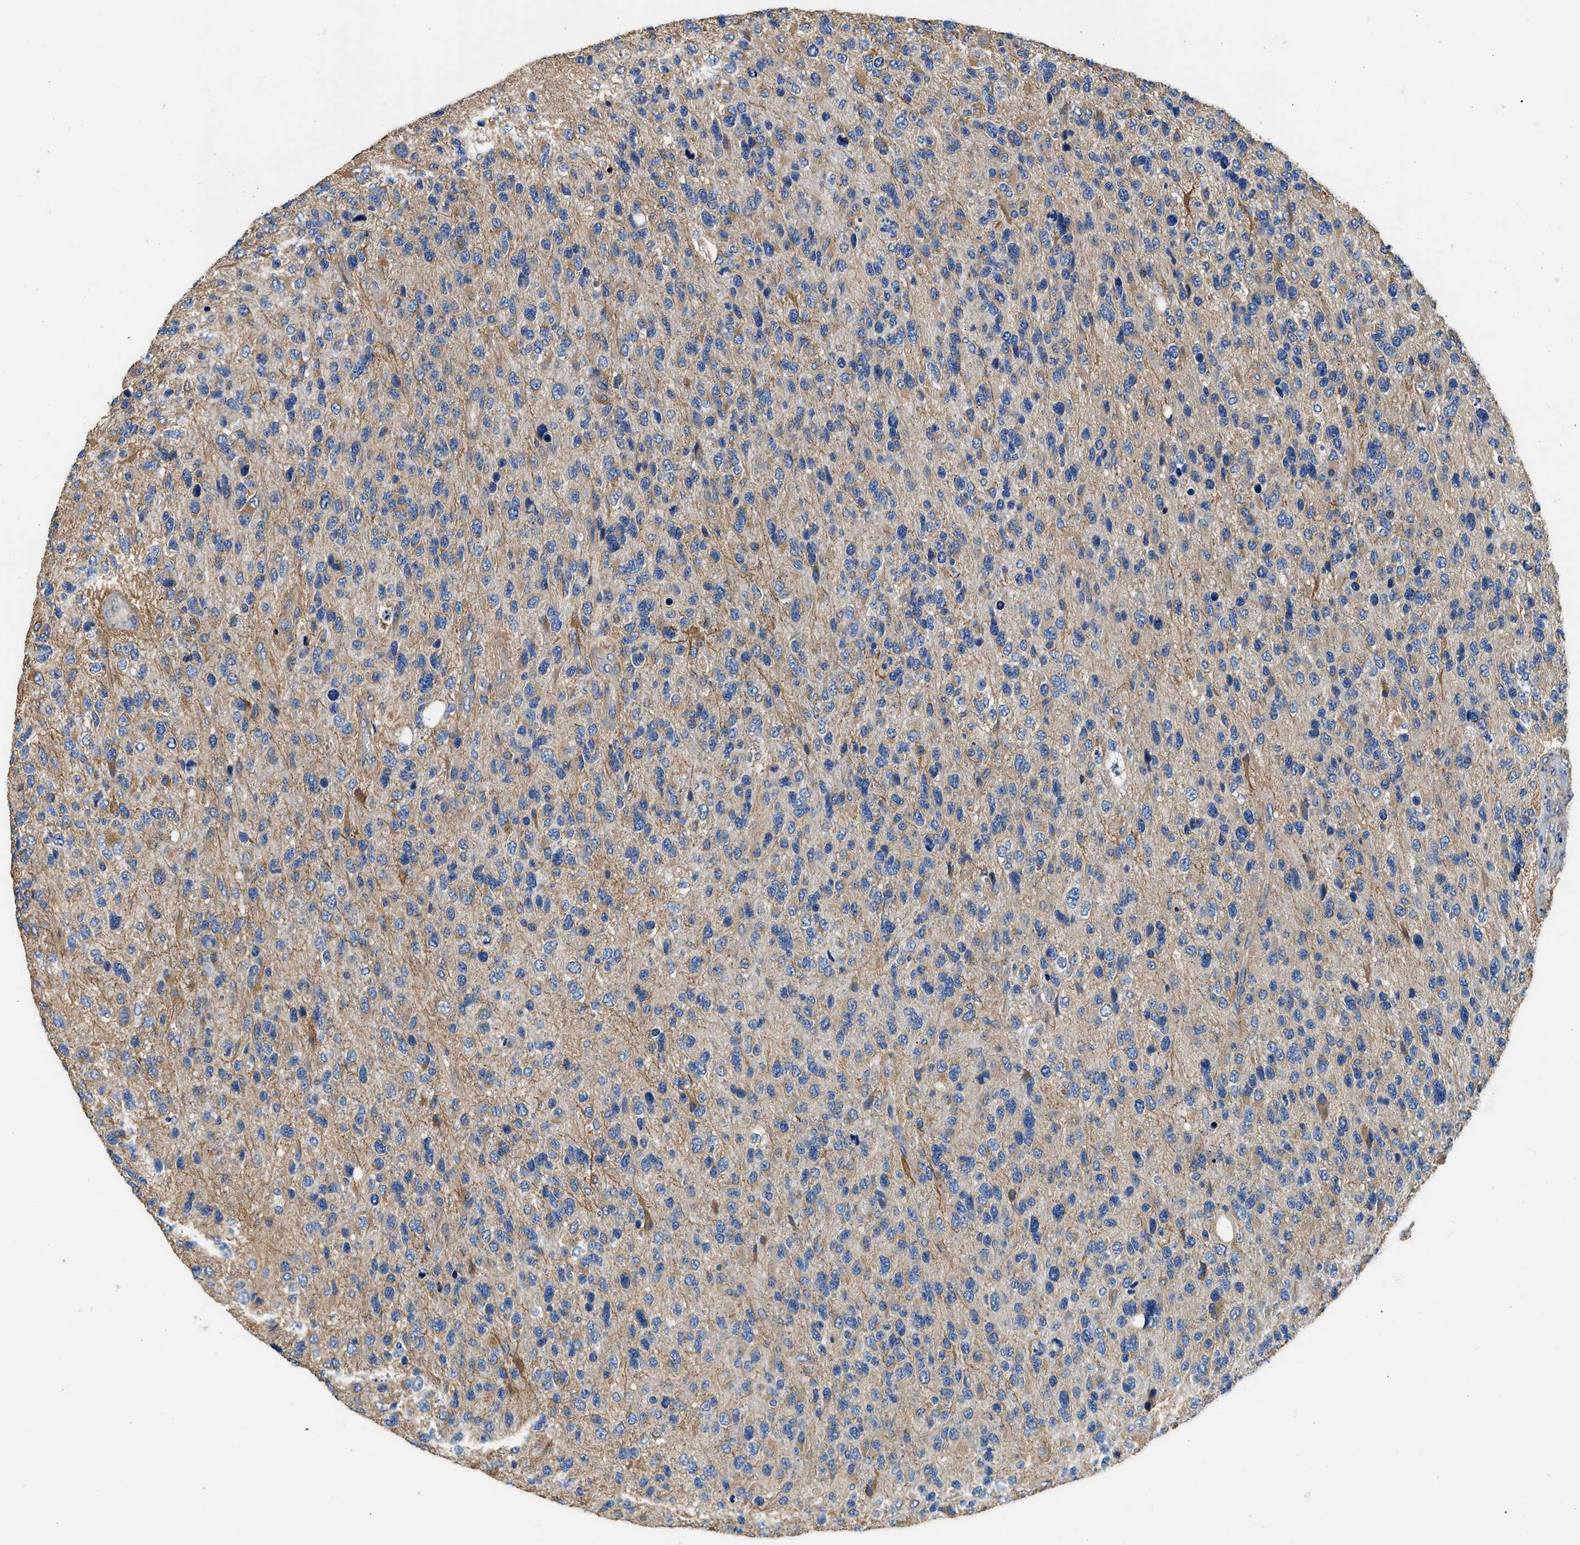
{"staining": {"intensity": "moderate", "quantity": "<25%", "location": "cytoplasmic/membranous"}, "tissue": "glioma", "cell_type": "Tumor cells", "image_type": "cancer", "snomed": [{"axis": "morphology", "description": "Glioma, malignant, High grade"}, {"axis": "topography", "description": "Brain"}], "caption": "Malignant high-grade glioma stained with a protein marker exhibits moderate staining in tumor cells.", "gene": "CSDE1", "patient": {"sex": "female", "age": 58}}